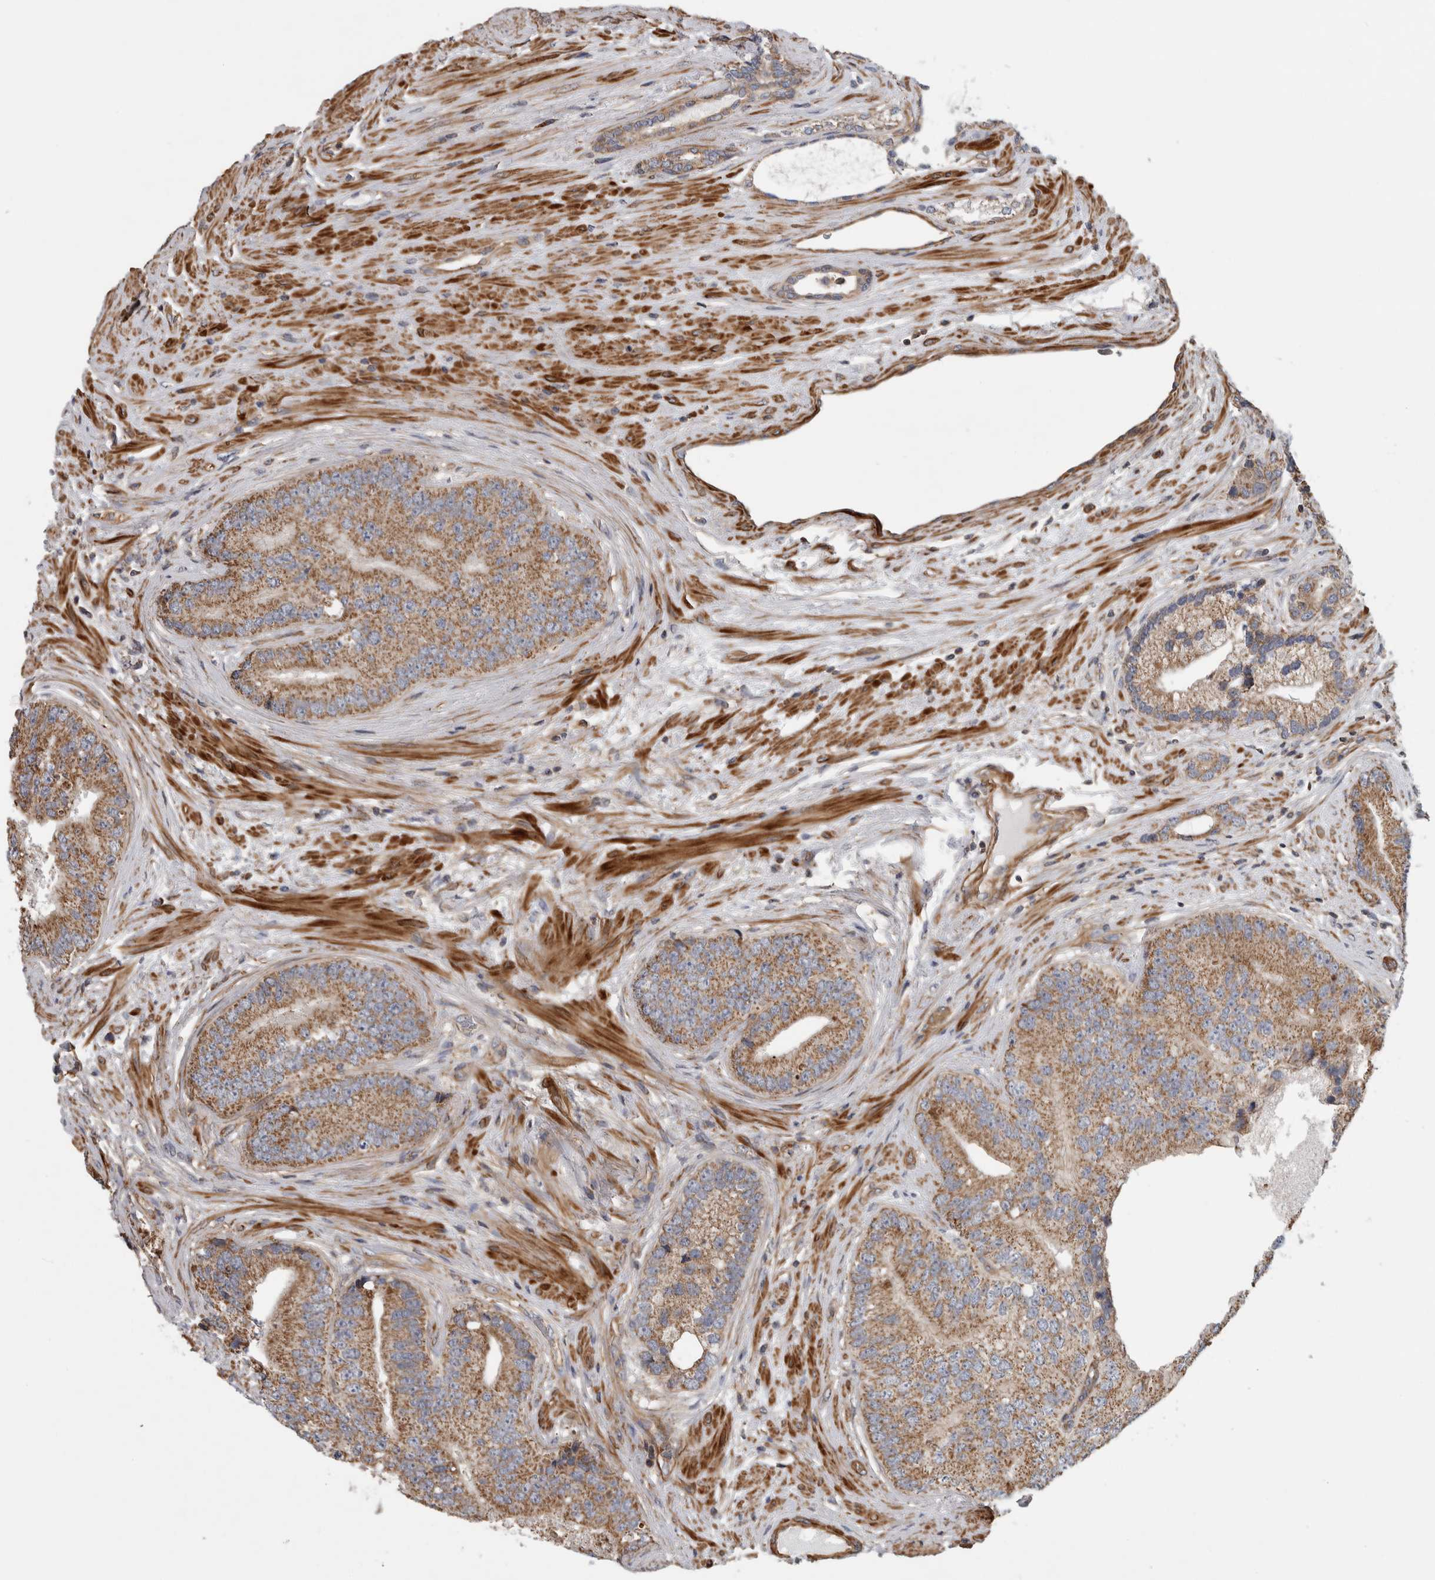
{"staining": {"intensity": "moderate", "quantity": ">75%", "location": "cytoplasmic/membranous"}, "tissue": "prostate cancer", "cell_type": "Tumor cells", "image_type": "cancer", "snomed": [{"axis": "morphology", "description": "Adenocarcinoma, High grade"}, {"axis": "topography", "description": "Prostate"}], "caption": "Moderate cytoplasmic/membranous staining is present in about >75% of tumor cells in prostate adenocarcinoma (high-grade).", "gene": "SFXN2", "patient": {"sex": "male", "age": 70}}